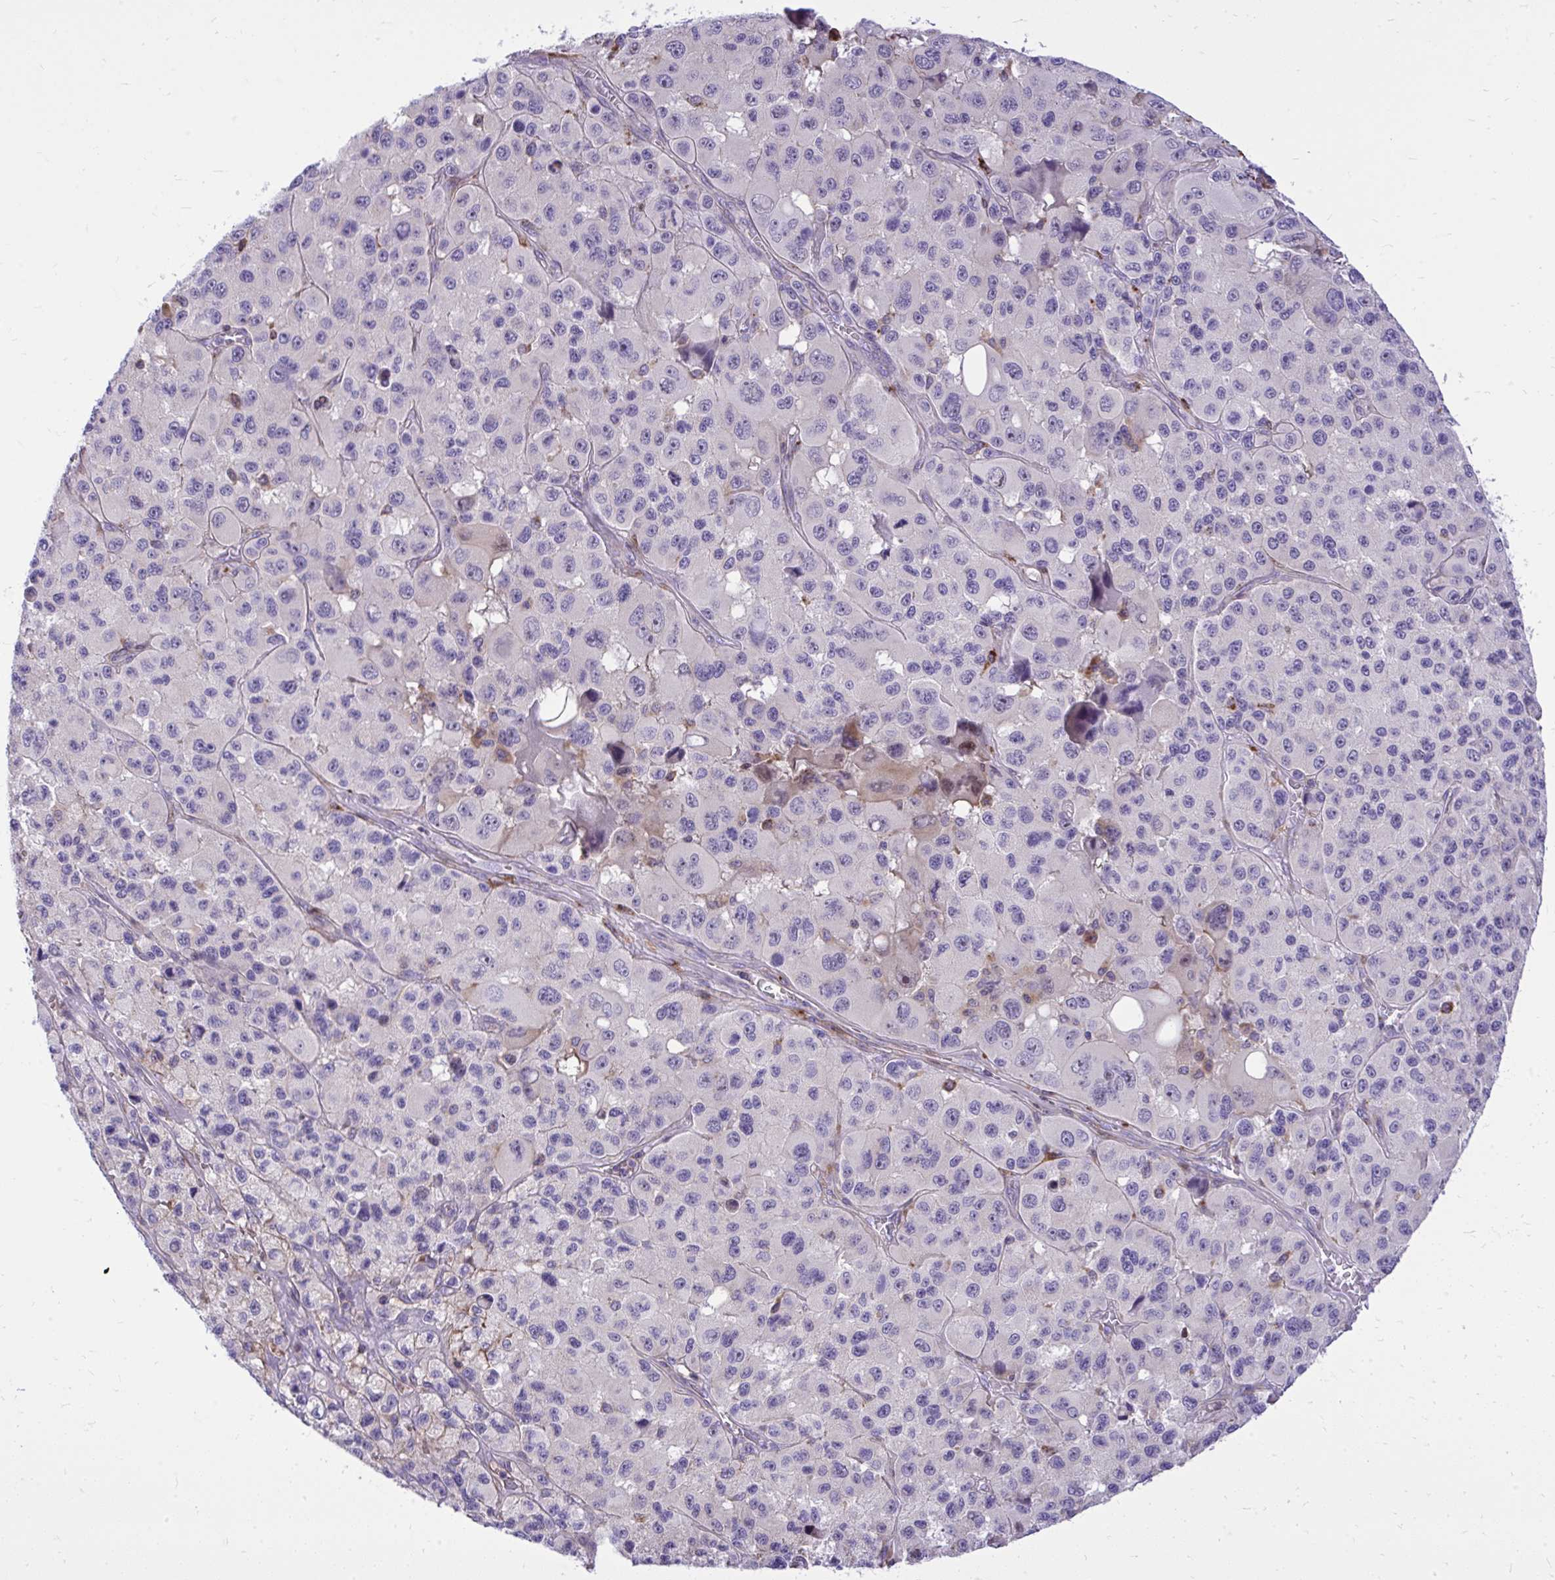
{"staining": {"intensity": "negative", "quantity": "none", "location": "none"}, "tissue": "melanoma", "cell_type": "Tumor cells", "image_type": "cancer", "snomed": [{"axis": "morphology", "description": "Malignant melanoma, Metastatic site"}, {"axis": "topography", "description": "Lymph node"}], "caption": "Immunohistochemistry (IHC) micrograph of human malignant melanoma (metastatic site) stained for a protein (brown), which exhibits no positivity in tumor cells. The staining is performed using DAB brown chromogen with nuclei counter-stained in using hematoxylin.", "gene": "GRK4", "patient": {"sex": "female", "age": 65}}